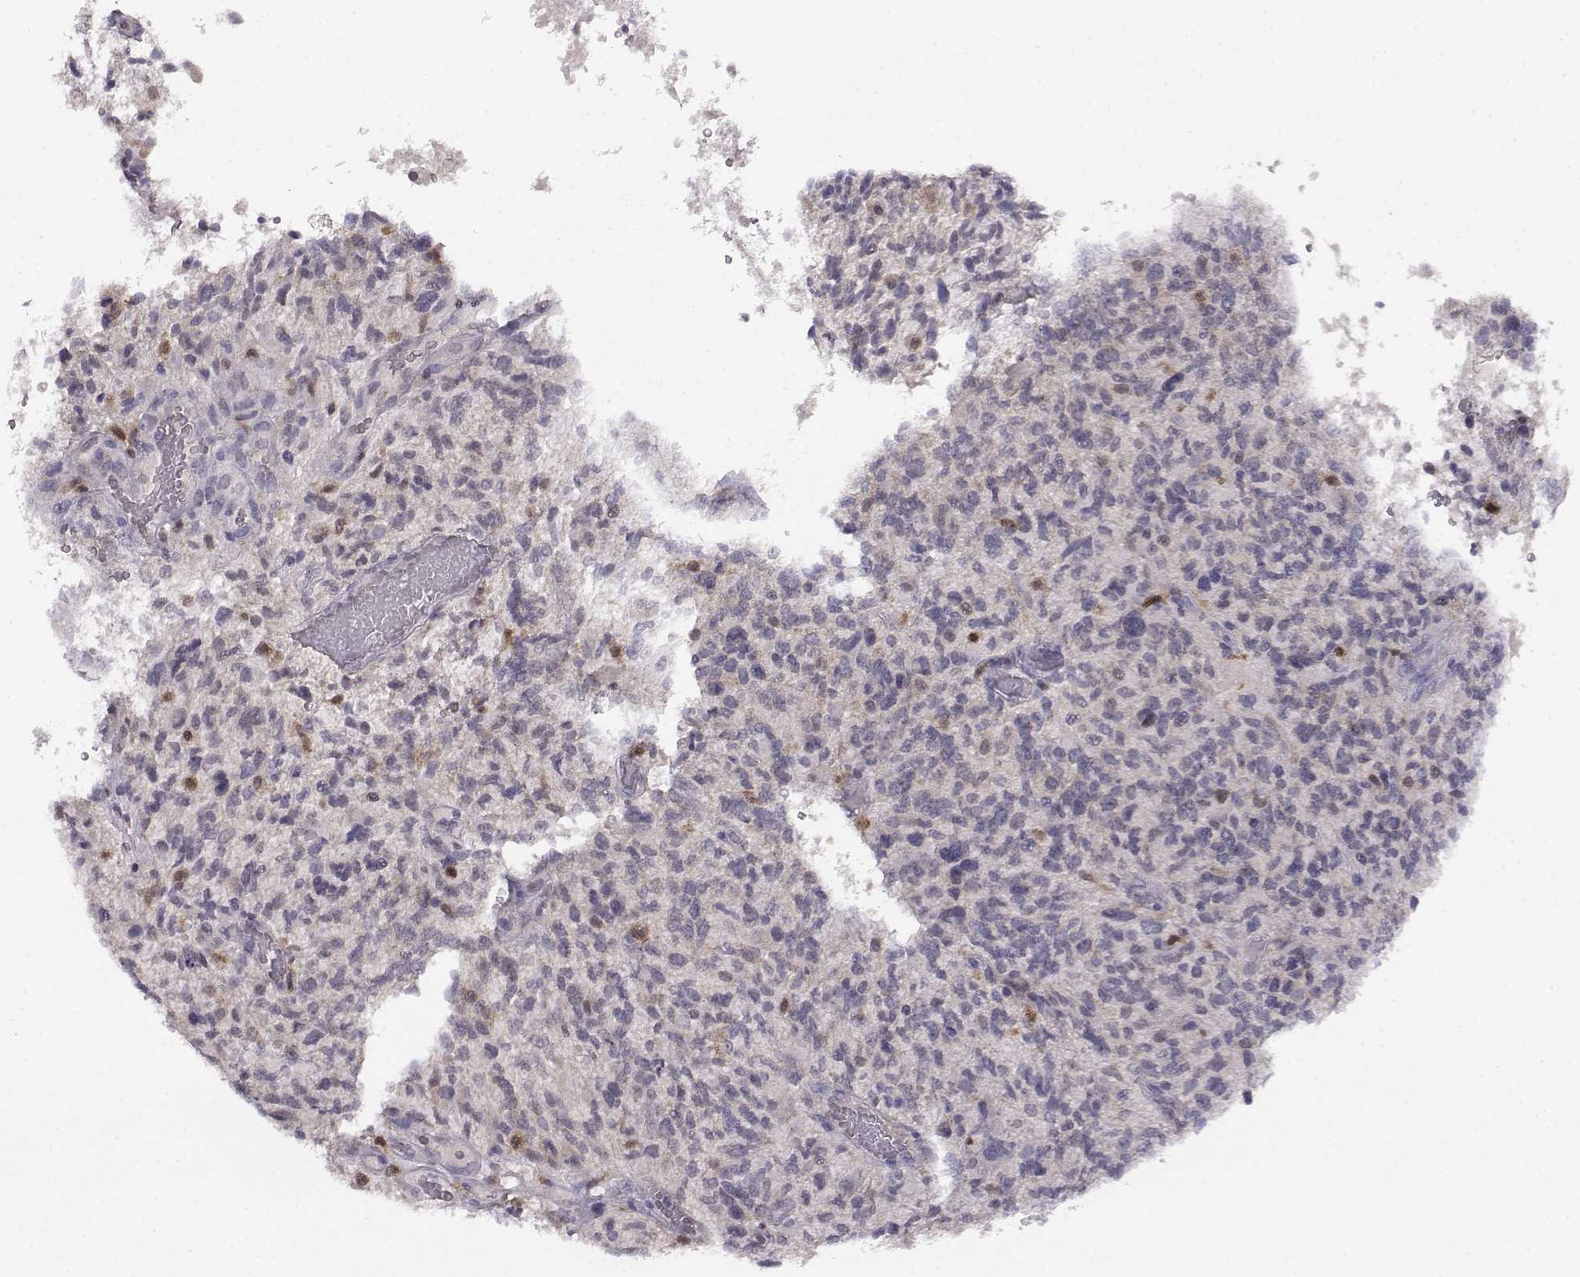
{"staining": {"intensity": "weak", "quantity": "<25%", "location": "cytoplasmic/membranous,nuclear"}, "tissue": "glioma", "cell_type": "Tumor cells", "image_type": "cancer", "snomed": [{"axis": "morphology", "description": "Glioma, malignant, High grade"}, {"axis": "topography", "description": "Brain"}], "caption": "Immunohistochemistry of glioma reveals no expression in tumor cells.", "gene": "AKR1B1", "patient": {"sex": "female", "age": 71}}